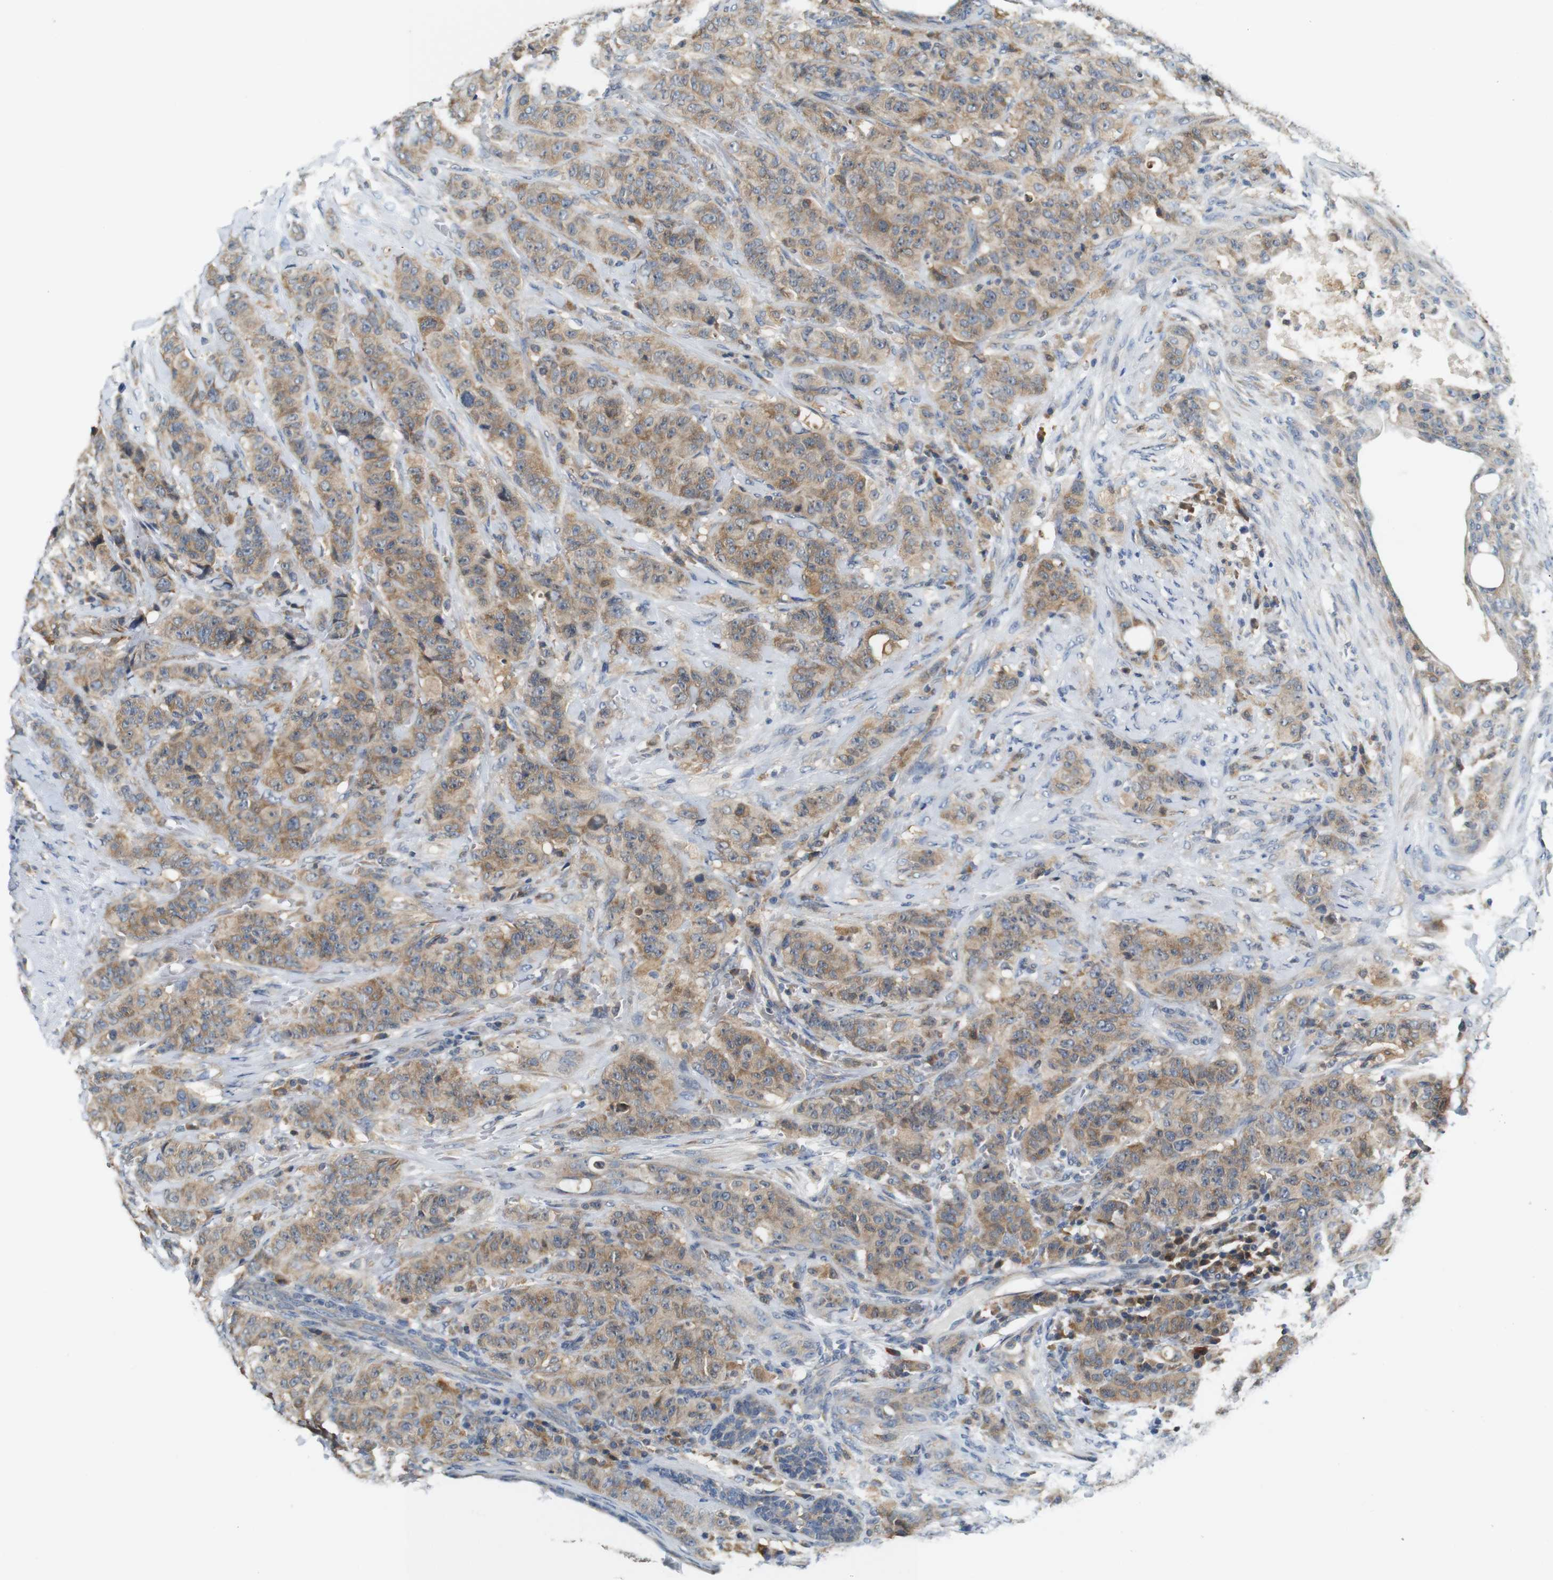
{"staining": {"intensity": "moderate", "quantity": ">75%", "location": "cytoplasmic/membranous"}, "tissue": "breast cancer", "cell_type": "Tumor cells", "image_type": "cancer", "snomed": [{"axis": "morphology", "description": "Normal tissue, NOS"}, {"axis": "morphology", "description": "Duct carcinoma"}, {"axis": "topography", "description": "Breast"}], "caption": "Moderate cytoplasmic/membranous positivity is appreciated in approximately >75% of tumor cells in breast cancer (intraductal carcinoma). (brown staining indicates protein expression, while blue staining denotes nuclei).", "gene": "NEBL", "patient": {"sex": "female", "age": 40}}